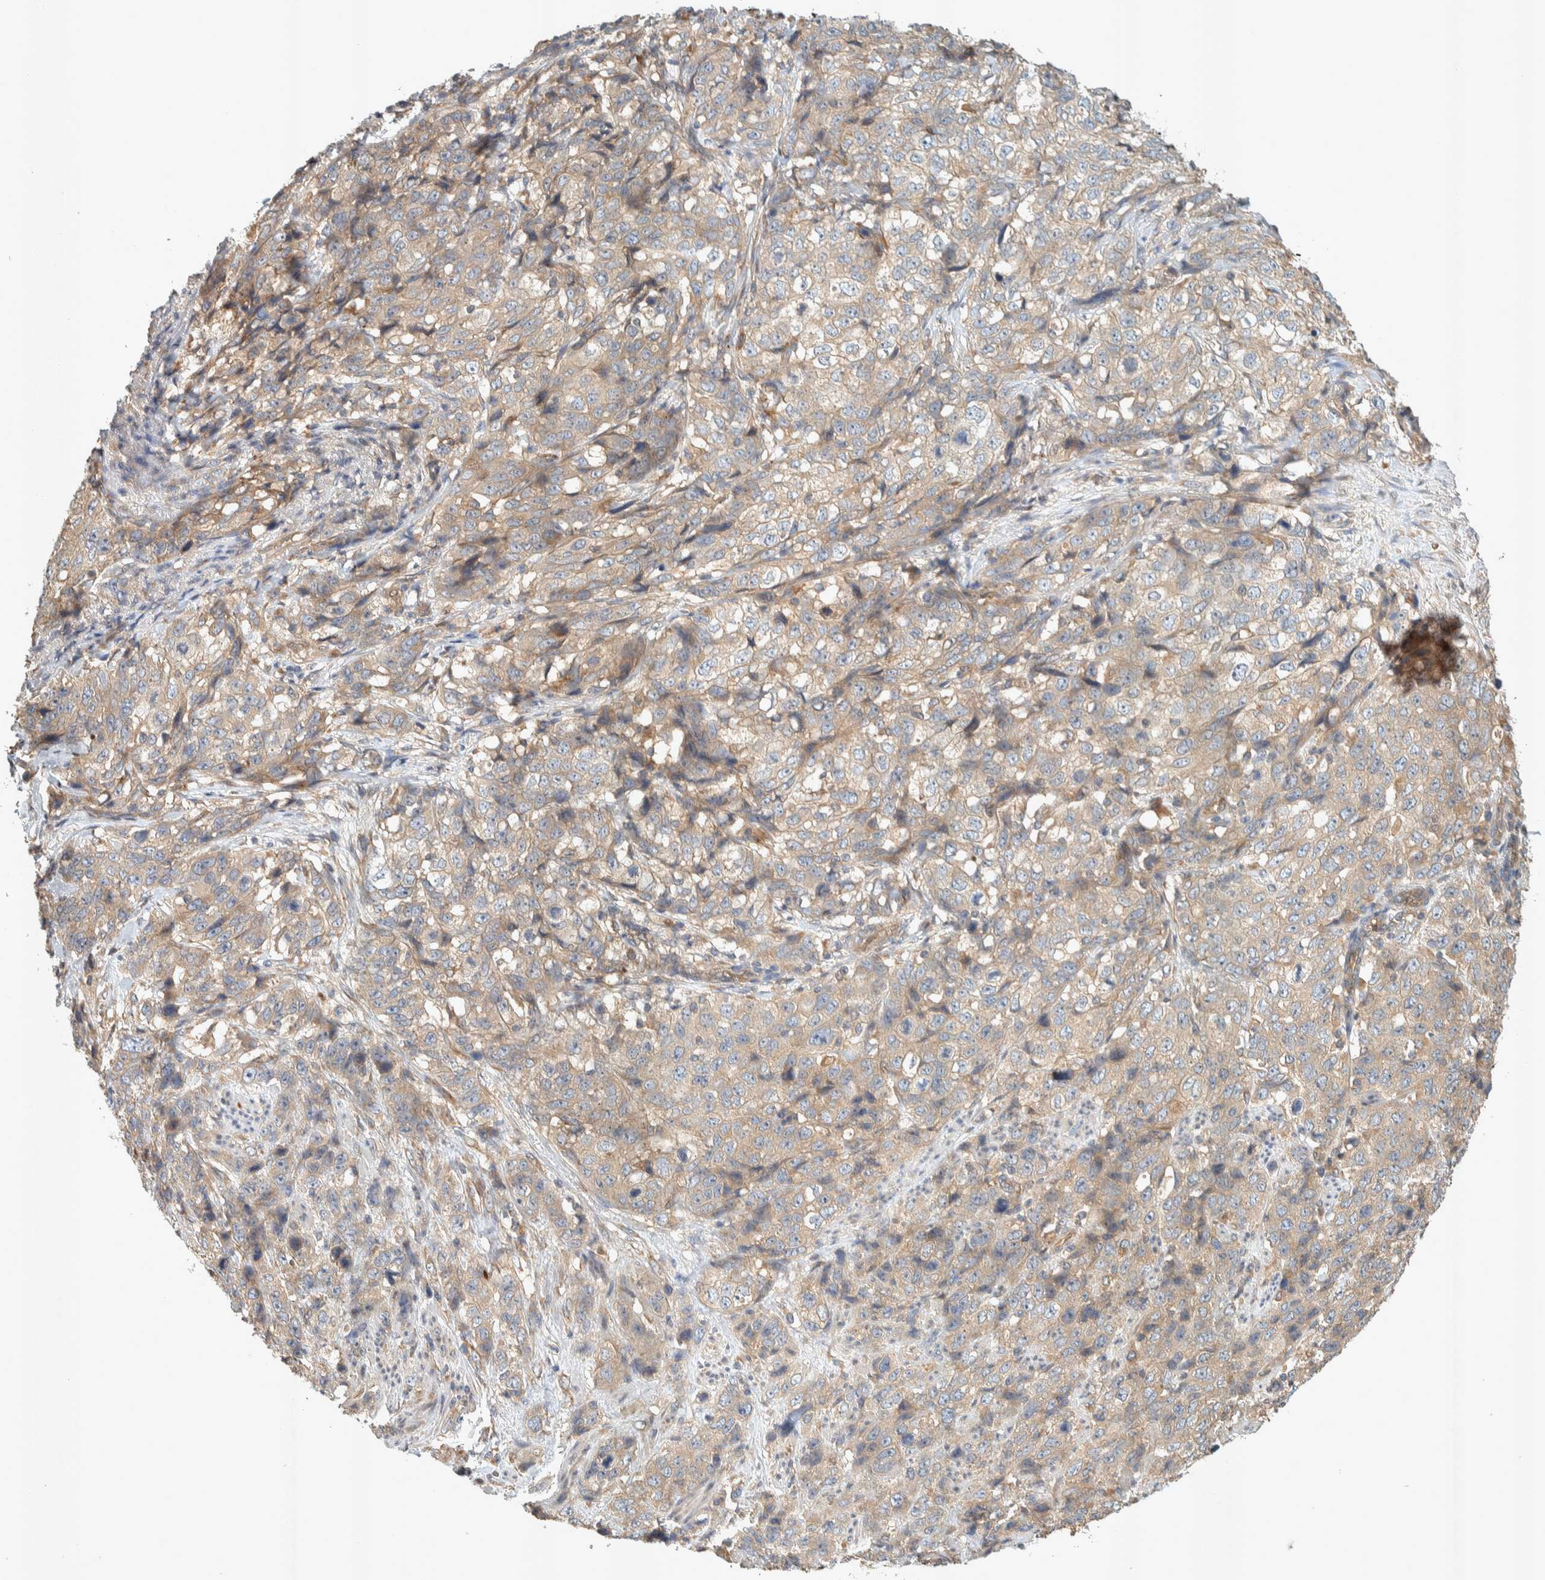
{"staining": {"intensity": "weak", "quantity": "25%-75%", "location": "cytoplasmic/membranous"}, "tissue": "stomach cancer", "cell_type": "Tumor cells", "image_type": "cancer", "snomed": [{"axis": "morphology", "description": "Adenocarcinoma, NOS"}, {"axis": "topography", "description": "Stomach"}], "caption": "Immunohistochemical staining of human adenocarcinoma (stomach) shows low levels of weak cytoplasmic/membranous positivity in approximately 25%-75% of tumor cells.", "gene": "PXK", "patient": {"sex": "male", "age": 48}}